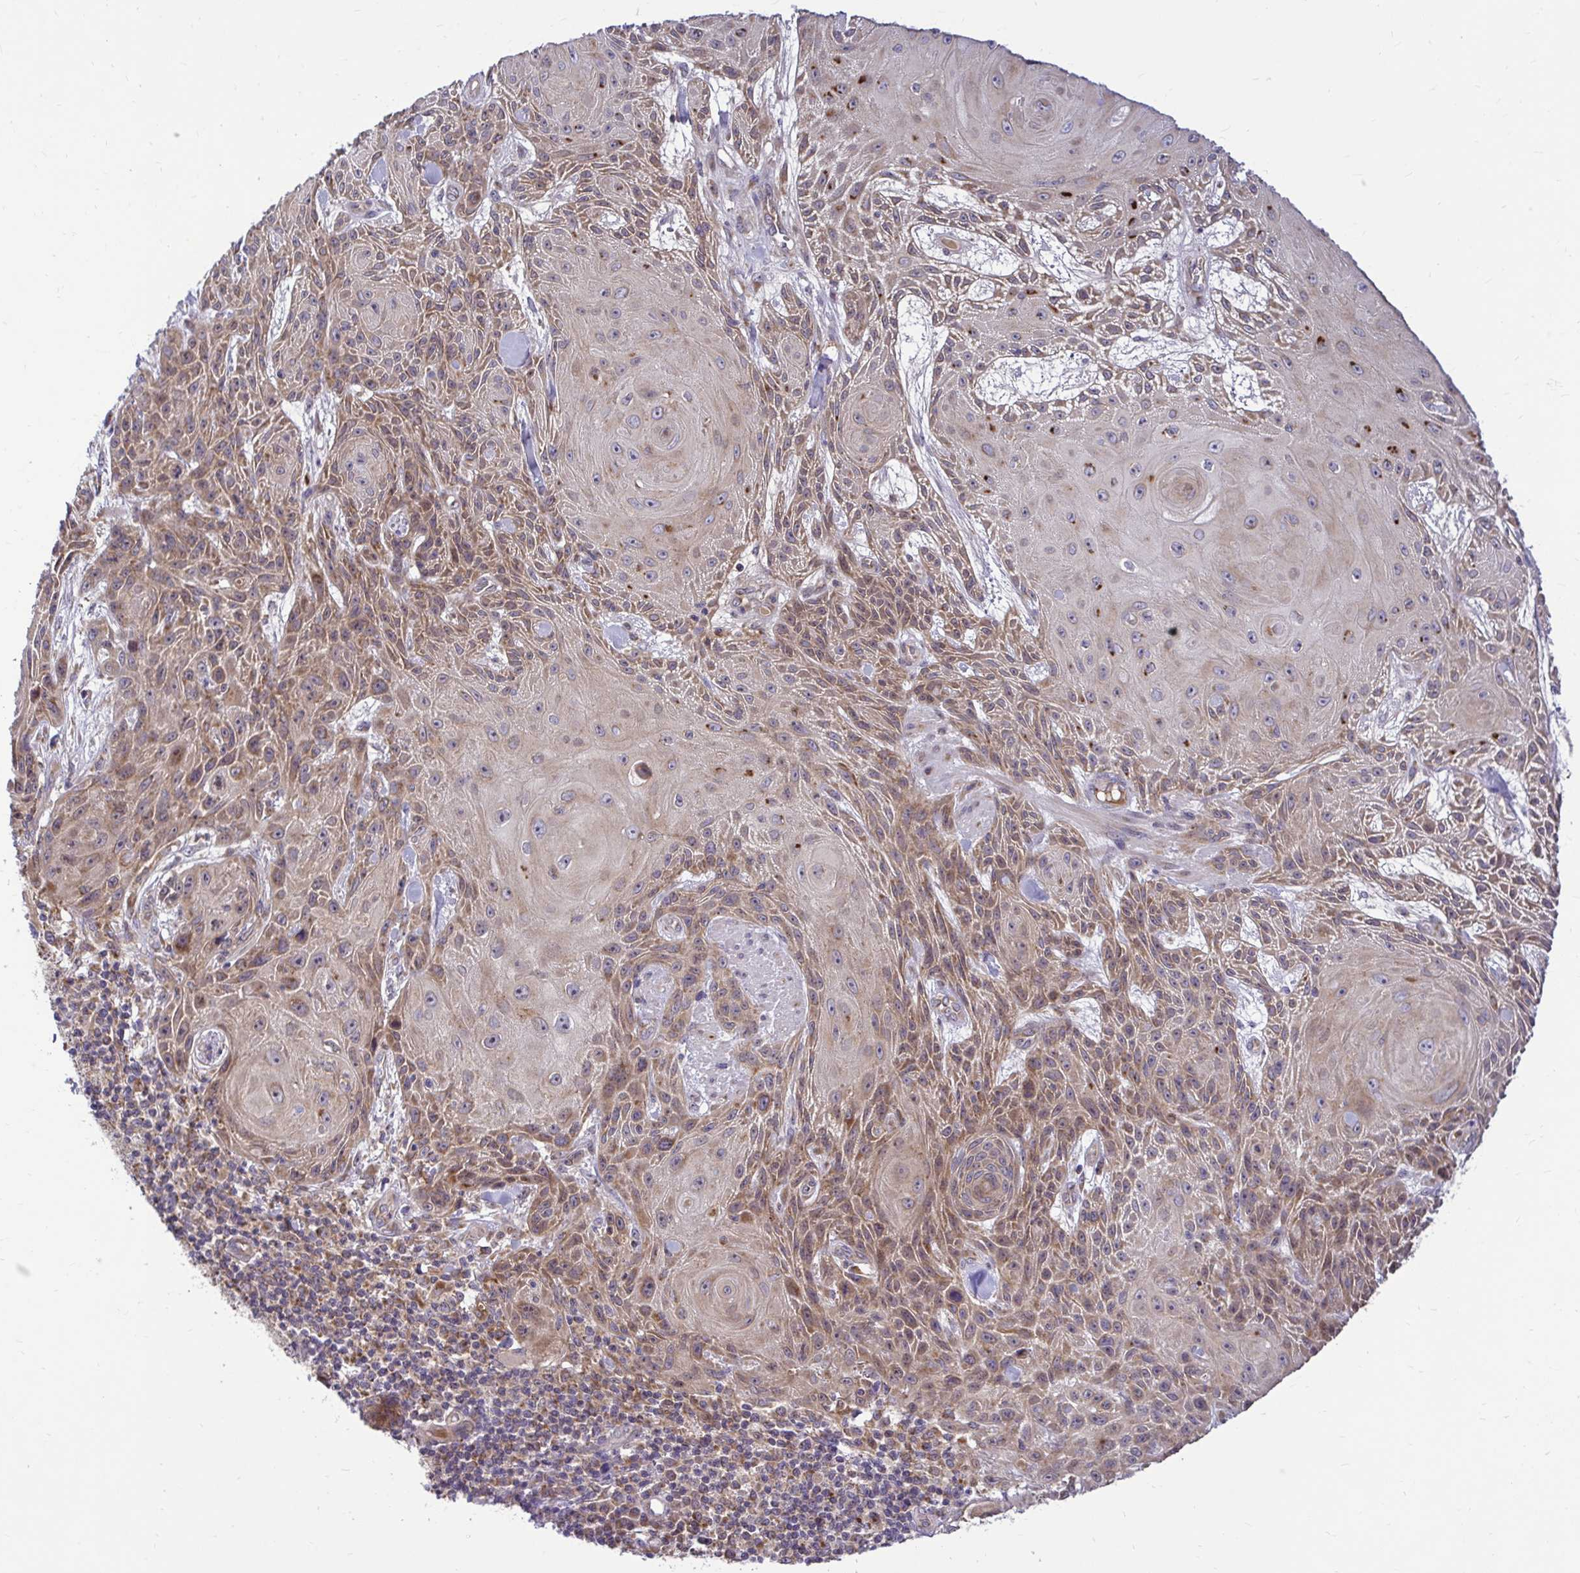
{"staining": {"intensity": "moderate", "quantity": "25%-75%", "location": "cytoplasmic/membranous,nuclear"}, "tissue": "skin cancer", "cell_type": "Tumor cells", "image_type": "cancer", "snomed": [{"axis": "morphology", "description": "Squamous cell carcinoma, NOS"}, {"axis": "topography", "description": "Skin"}], "caption": "This image reveals skin cancer stained with IHC to label a protein in brown. The cytoplasmic/membranous and nuclear of tumor cells show moderate positivity for the protein. Nuclei are counter-stained blue.", "gene": "VTI1B", "patient": {"sex": "male", "age": 88}}